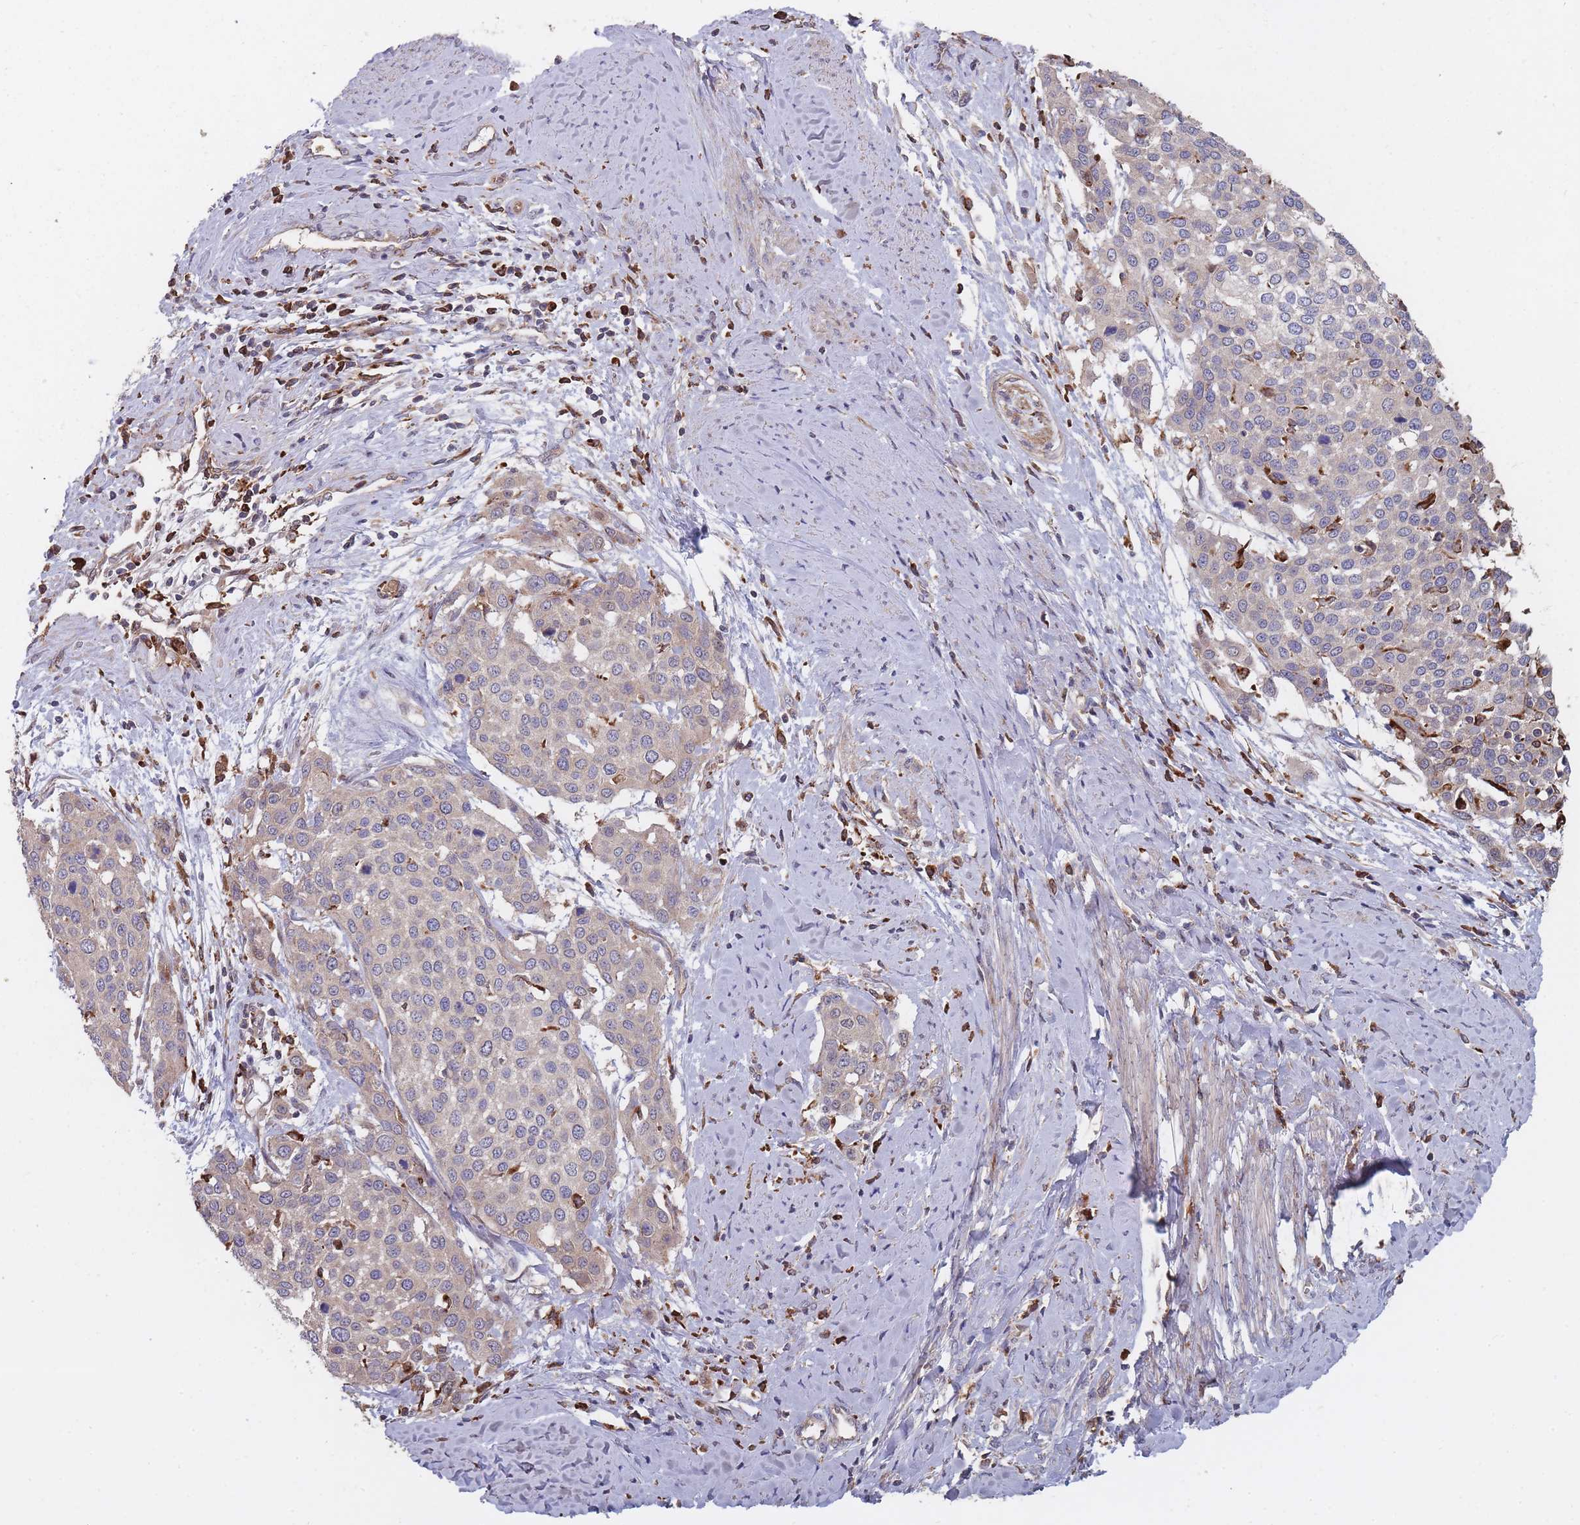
{"staining": {"intensity": "weak", "quantity": "25%-75%", "location": "cytoplasmic/membranous"}, "tissue": "cervical cancer", "cell_type": "Tumor cells", "image_type": "cancer", "snomed": [{"axis": "morphology", "description": "Squamous cell carcinoma, NOS"}, {"axis": "topography", "description": "Cervix"}], "caption": "Human squamous cell carcinoma (cervical) stained for a protein (brown) exhibits weak cytoplasmic/membranous positive positivity in approximately 25%-75% of tumor cells.", "gene": "THSD7B", "patient": {"sex": "female", "age": 44}}